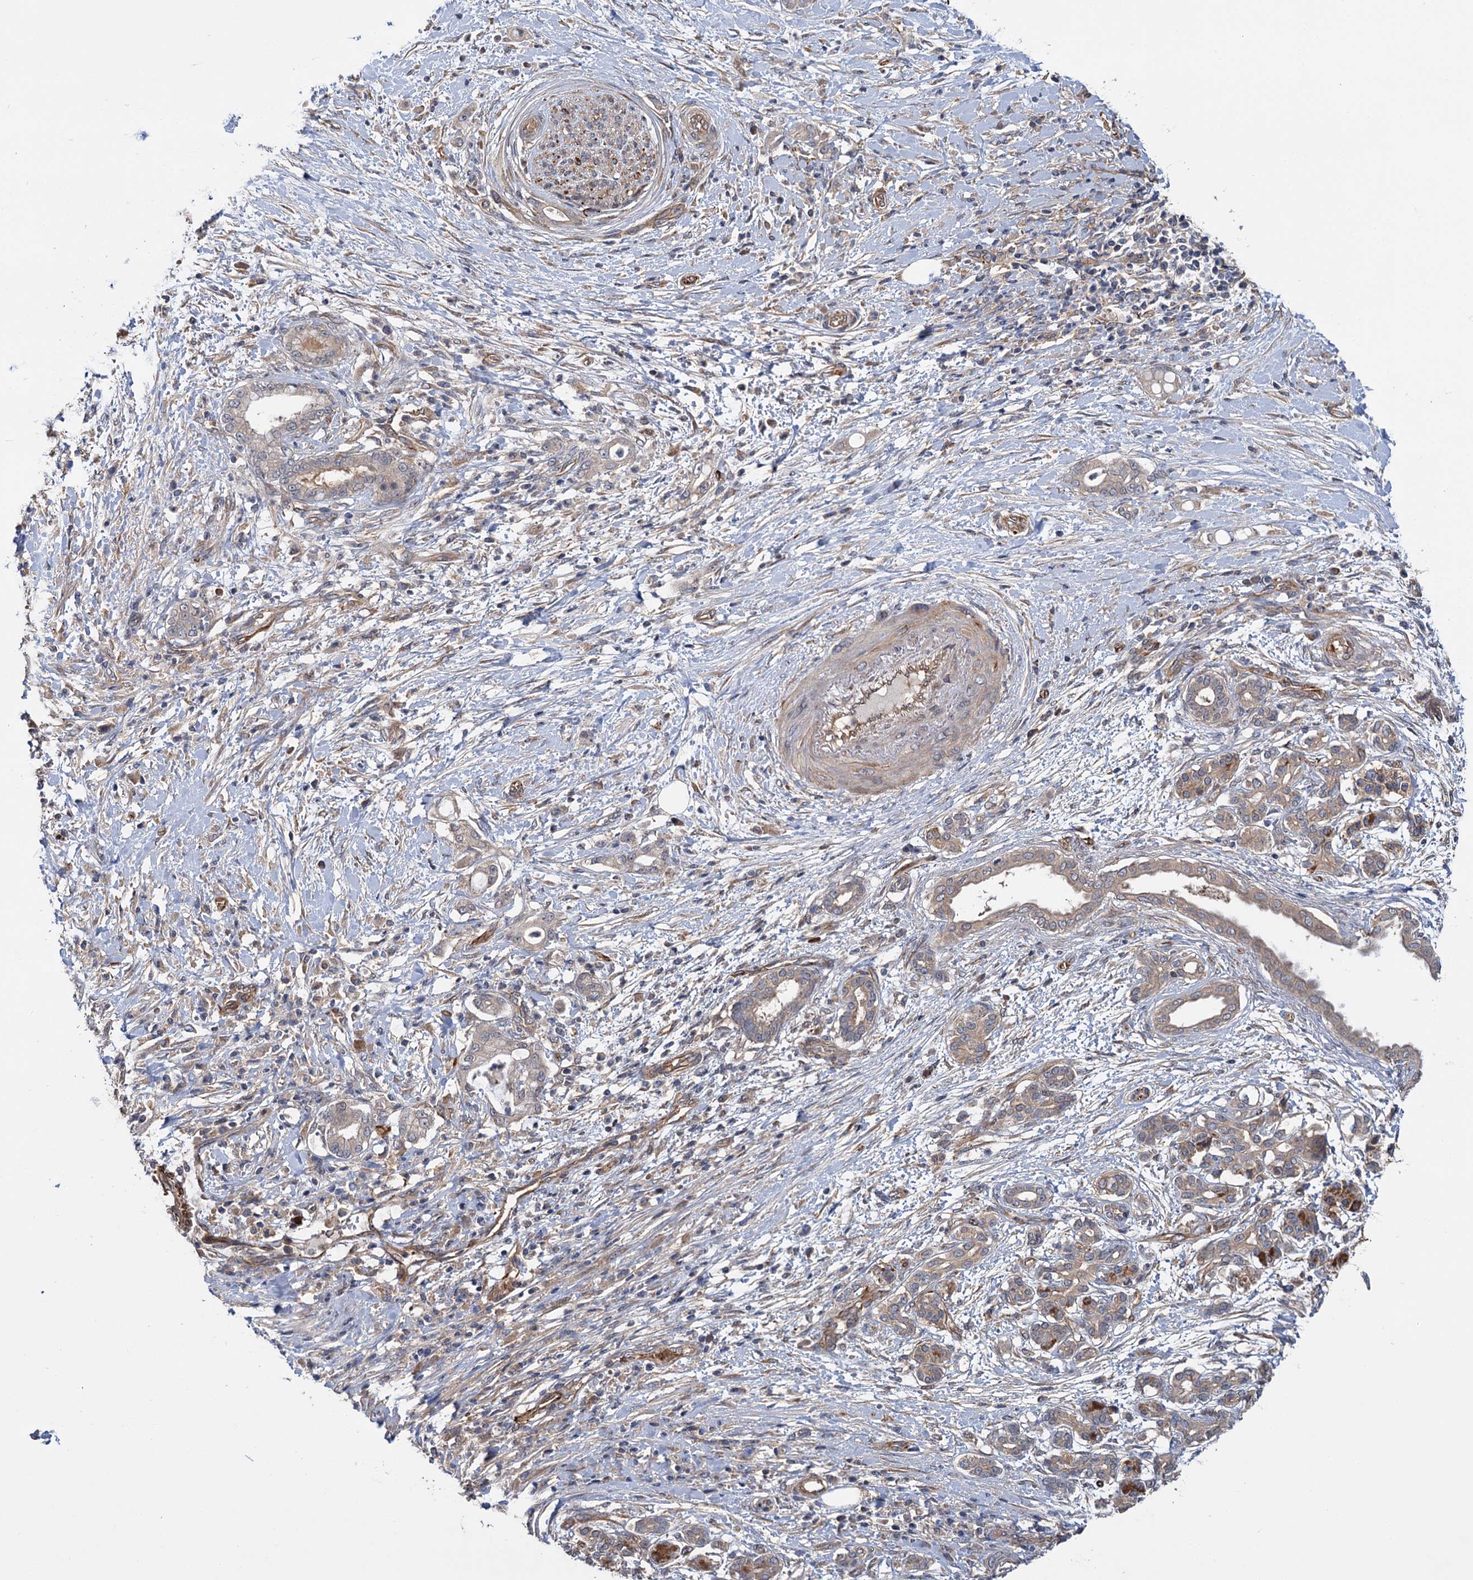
{"staining": {"intensity": "weak", "quantity": "25%-75%", "location": "cytoplasmic/membranous"}, "tissue": "pancreatic cancer", "cell_type": "Tumor cells", "image_type": "cancer", "snomed": [{"axis": "morphology", "description": "Adenocarcinoma, NOS"}, {"axis": "topography", "description": "Pancreas"}], "caption": "Protein analysis of pancreatic cancer (adenocarcinoma) tissue exhibits weak cytoplasmic/membranous expression in about 25%-75% of tumor cells.", "gene": "PKN2", "patient": {"sex": "female", "age": 55}}